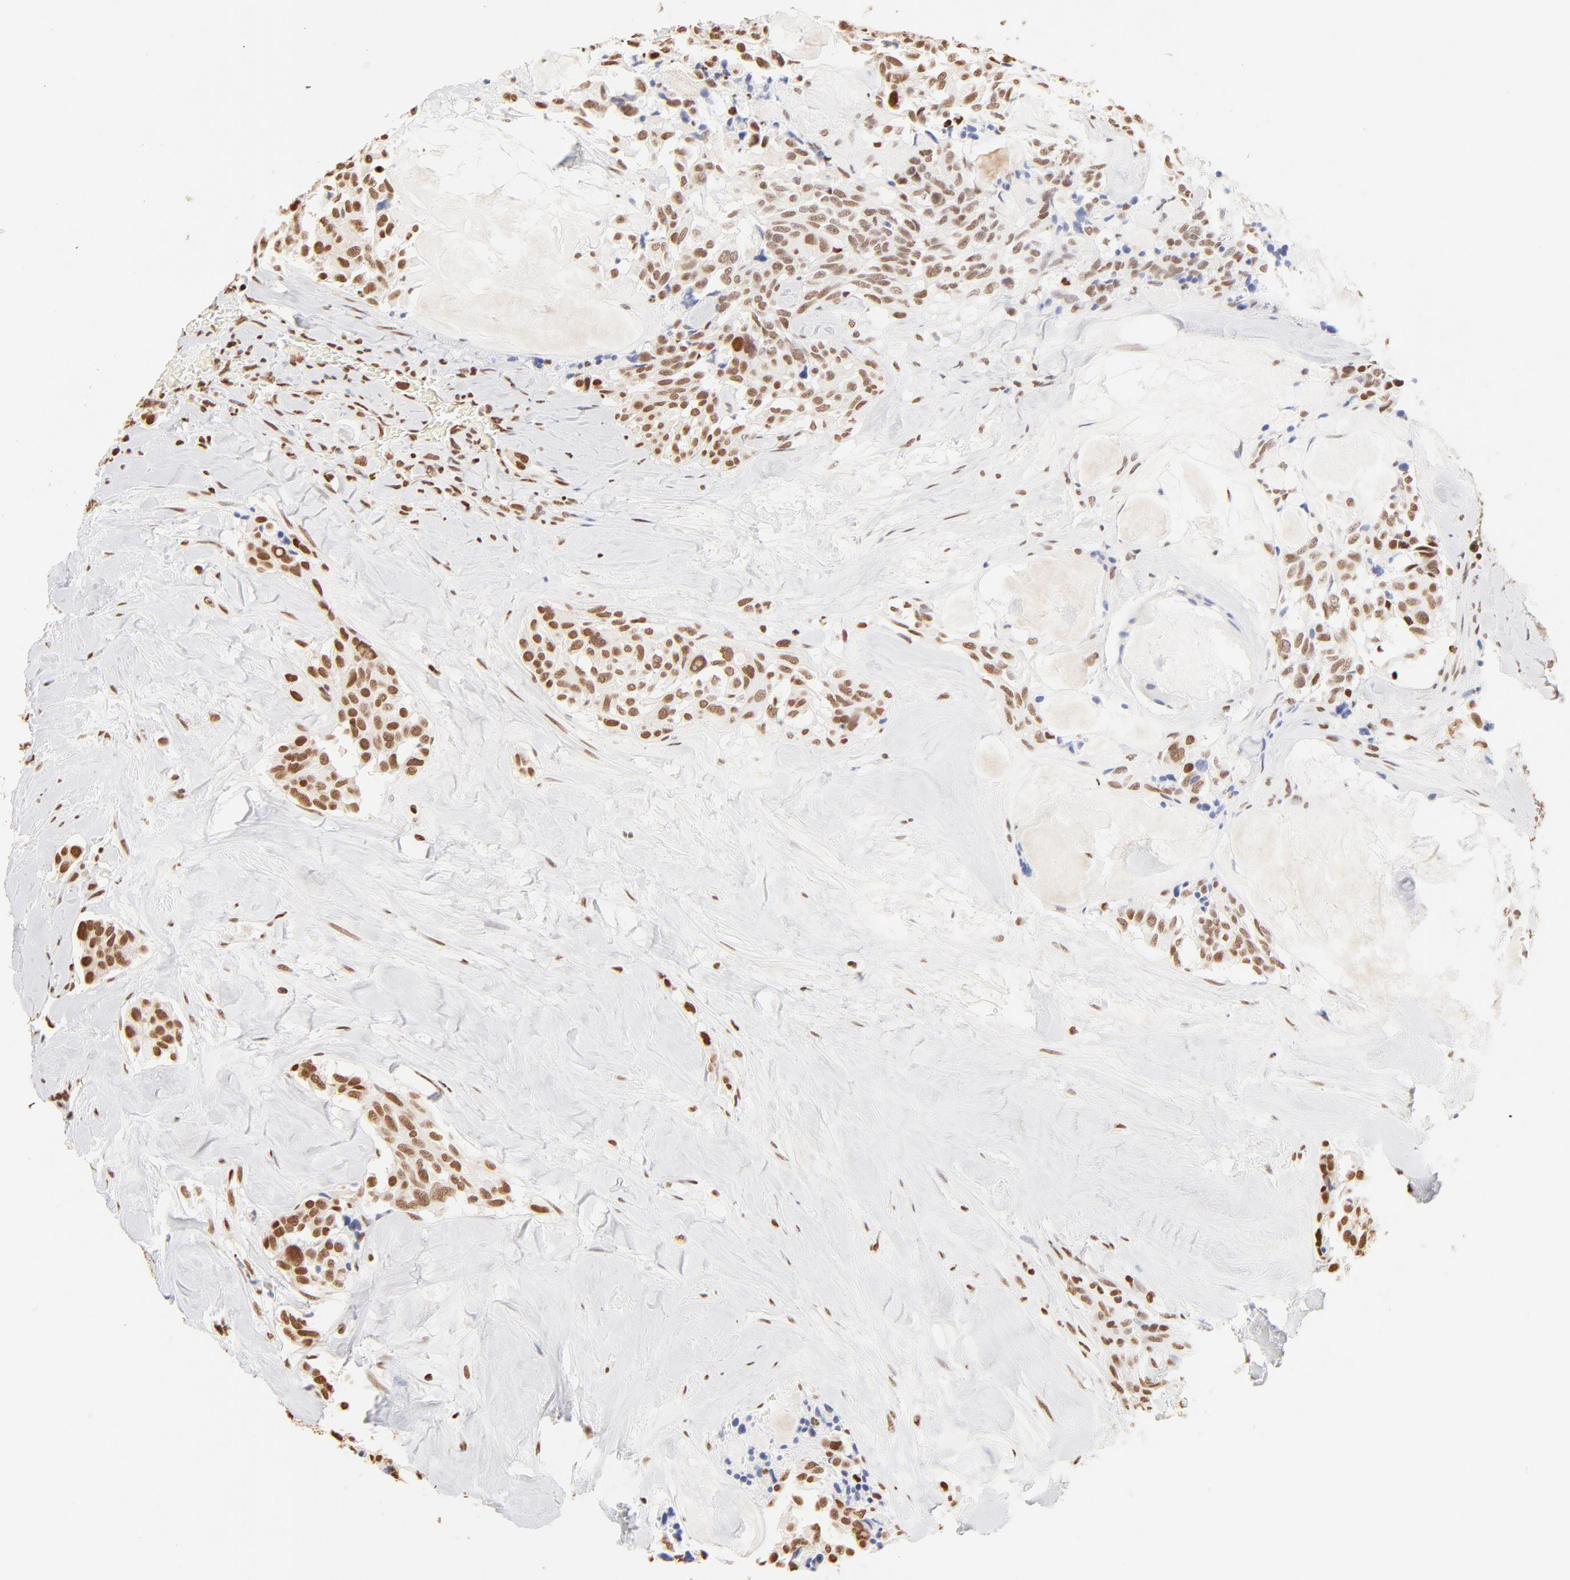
{"staining": {"intensity": "moderate", "quantity": ">75%", "location": "nuclear"}, "tissue": "thyroid cancer", "cell_type": "Tumor cells", "image_type": "cancer", "snomed": [{"axis": "morphology", "description": "Carcinoma, NOS"}, {"axis": "morphology", "description": "Carcinoid, malignant, NOS"}, {"axis": "topography", "description": "Thyroid gland"}], "caption": "The immunohistochemical stain labels moderate nuclear positivity in tumor cells of carcinoma (thyroid) tissue.", "gene": "ZNF540", "patient": {"sex": "male", "age": 33}}